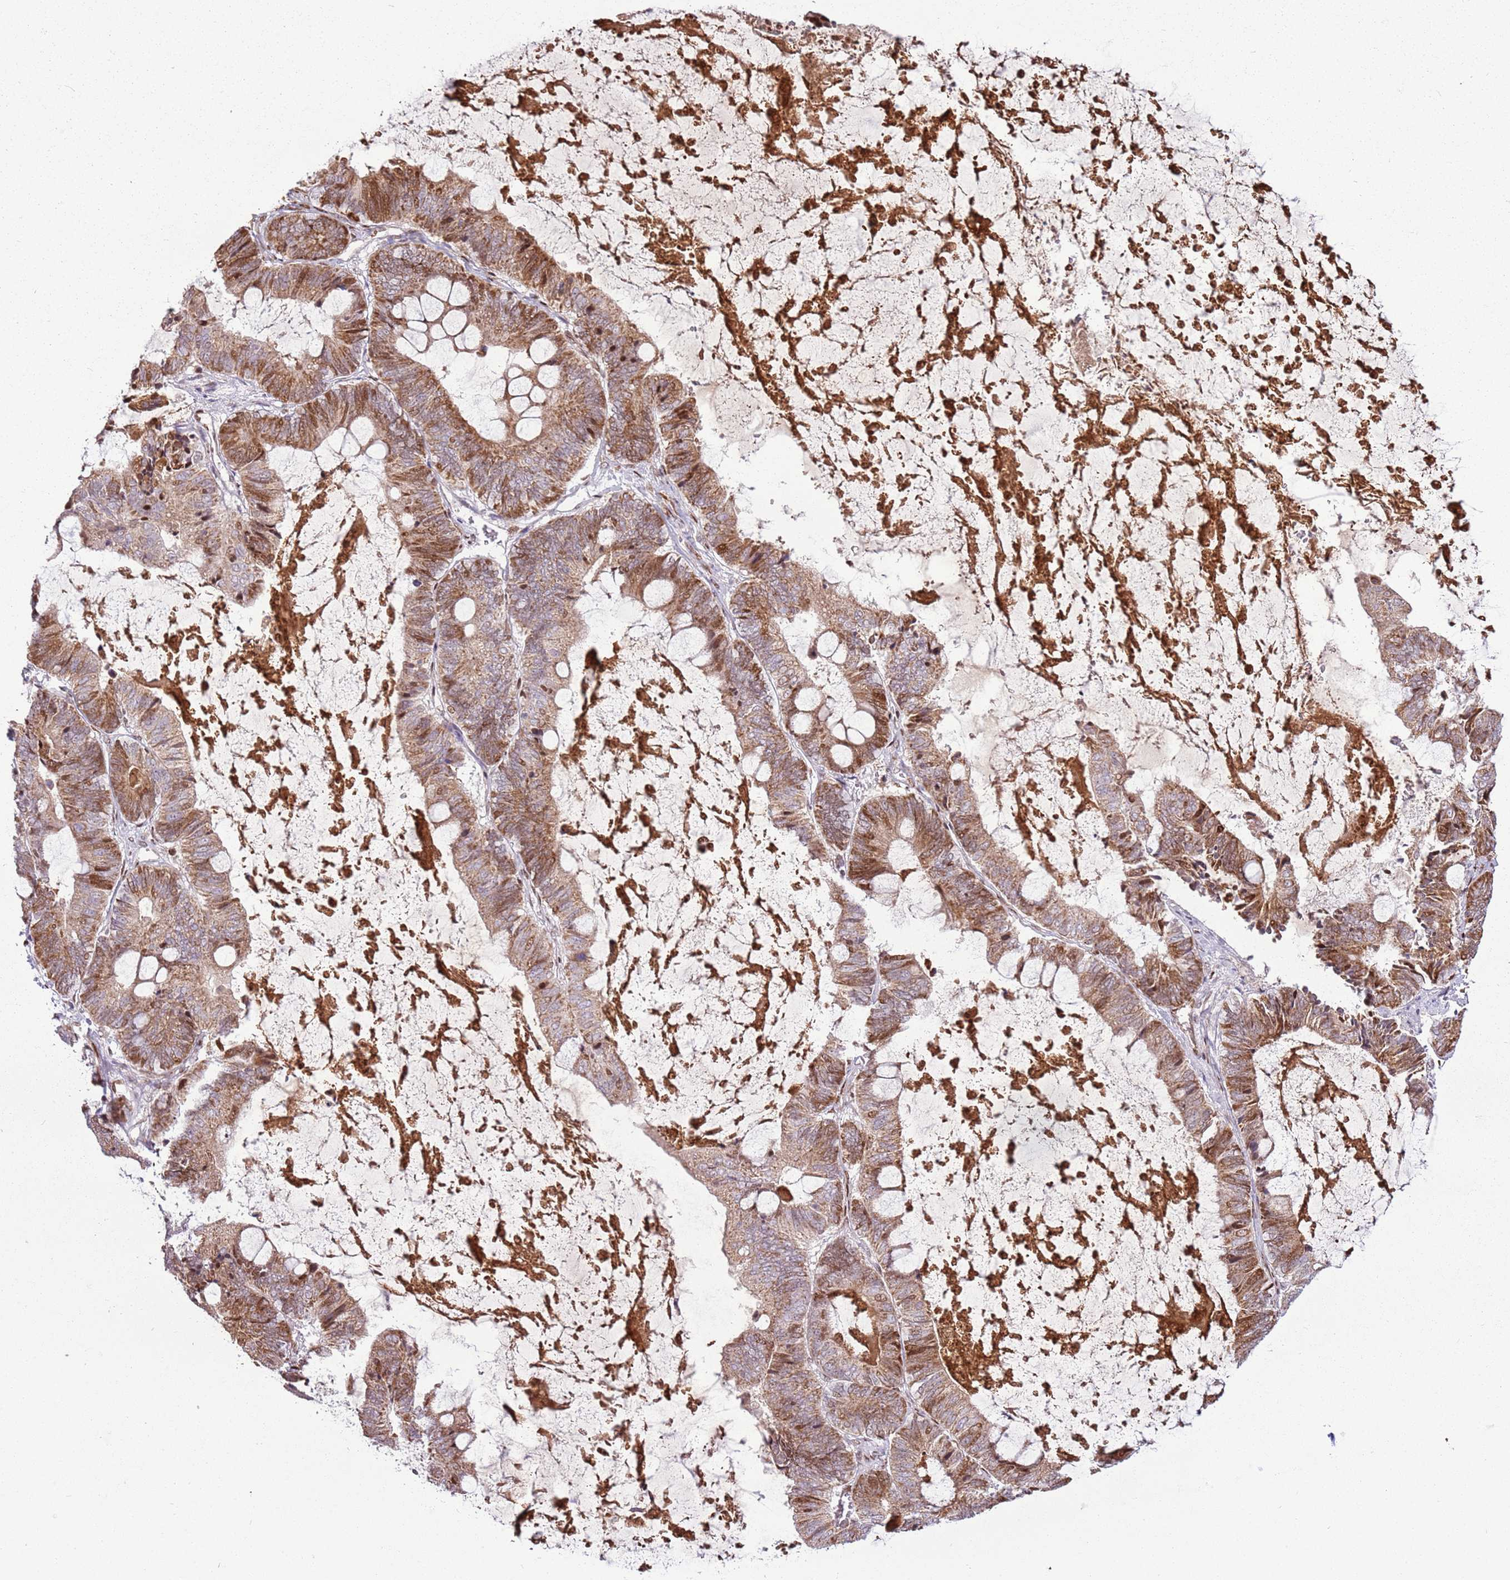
{"staining": {"intensity": "moderate", "quantity": ">75%", "location": "cytoplasmic/membranous,nuclear"}, "tissue": "ovarian cancer", "cell_type": "Tumor cells", "image_type": "cancer", "snomed": [{"axis": "morphology", "description": "Cystadenocarcinoma, mucinous, NOS"}, {"axis": "topography", "description": "Ovary"}], "caption": "Immunohistochemistry (IHC) of ovarian mucinous cystadenocarcinoma exhibits medium levels of moderate cytoplasmic/membranous and nuclear staining in about >75% of tumor cells.", "gene": "PCTP", "patient": {"sex": "female", "age": 61}}